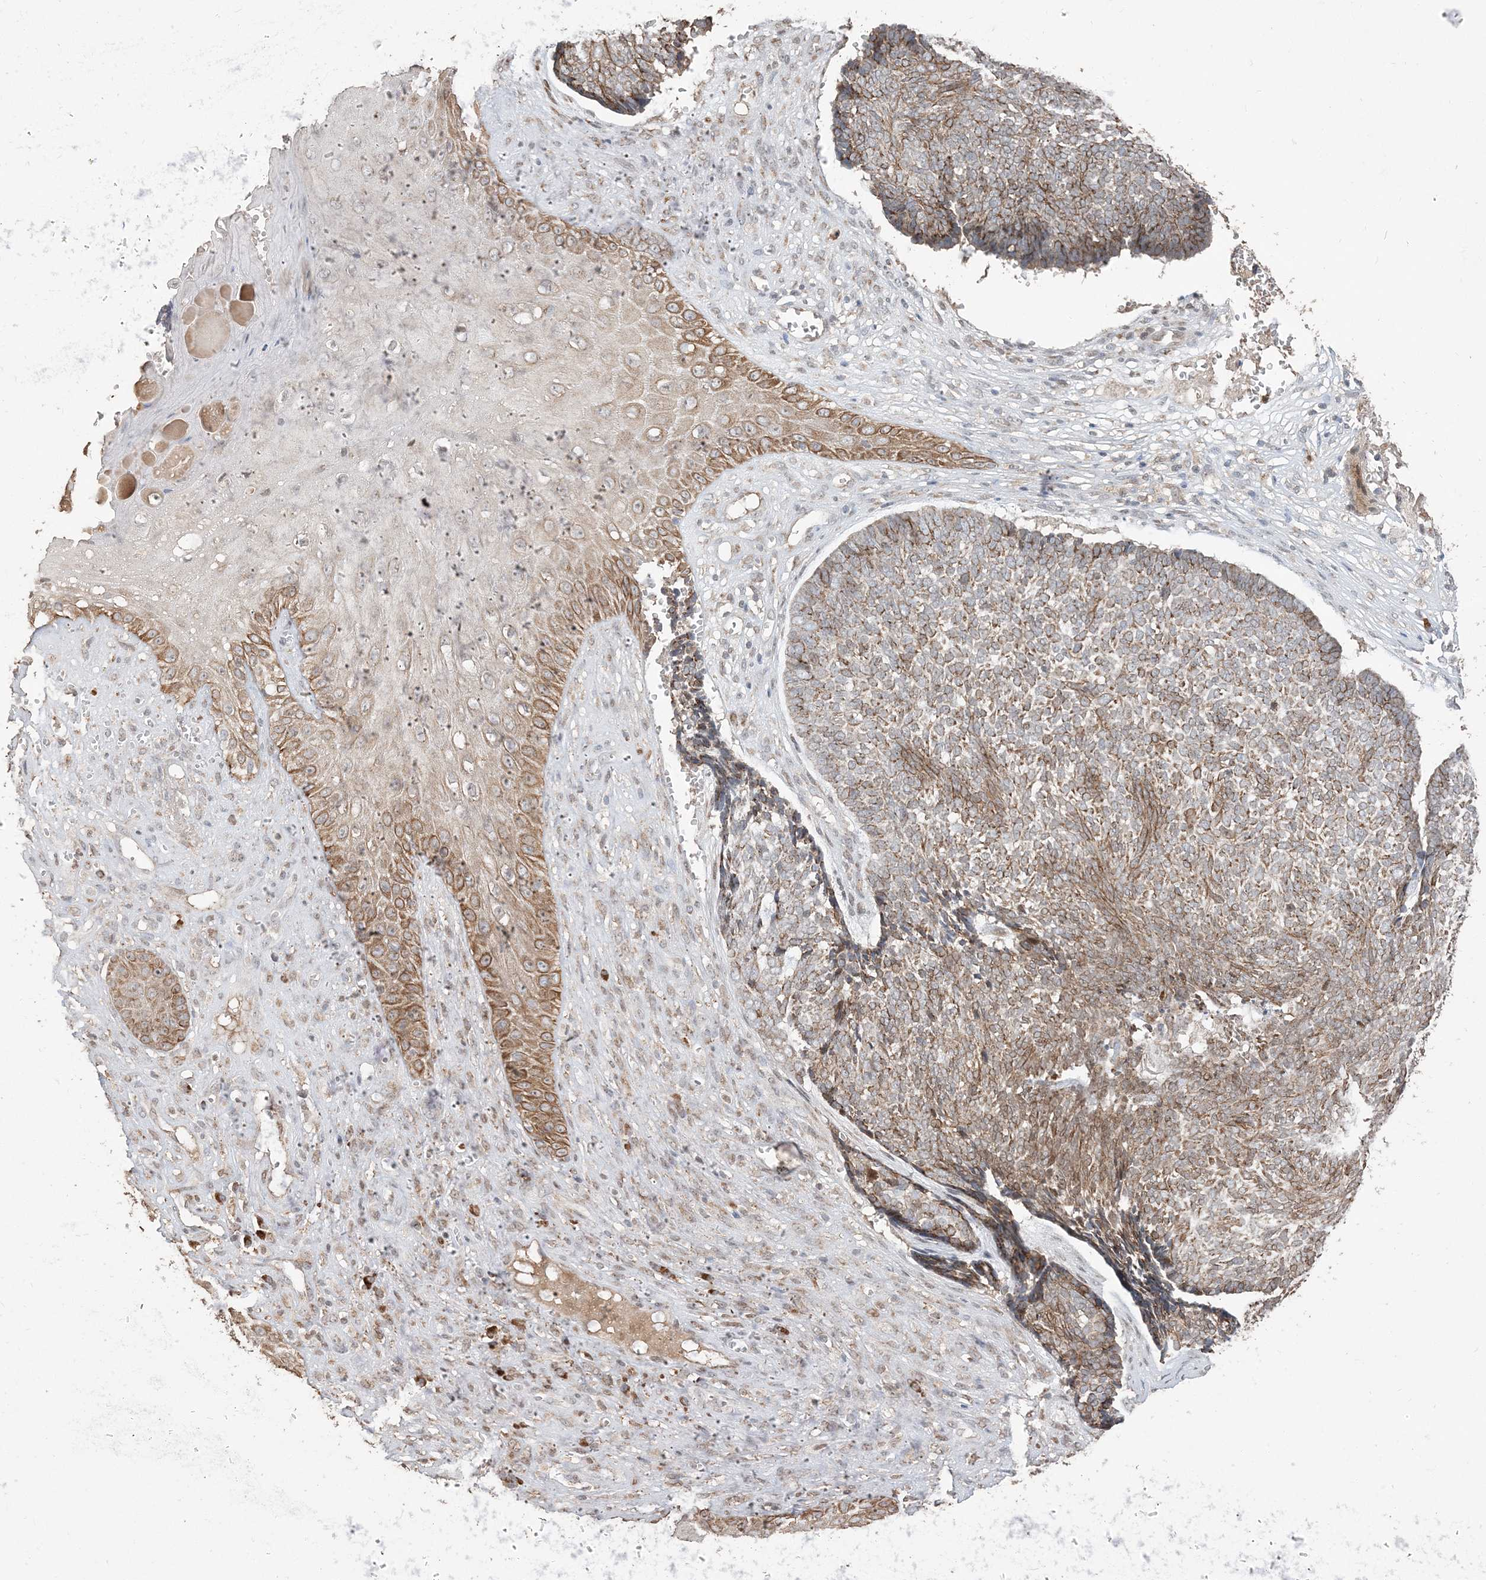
{"staining": {"intensity": "moderate", "quantity": ">75%", "location": "cytoplasmic/membranous"}, "tissue": "skin cancer", "cell_type": "Tumor cells", "image_type": "cancer", "snomed": [{"axis": "morphology", "description": "Basal cell carcinoma"}, {"axis": "topography", "description": "Skin"}], "caption": "Skin cancer was stained to show a protein in brown. There is medium levels of moderate cytoplasmic/membranous positivity in about >75% of tumor cells. (Stains: DAB (3,3'-diaminobenzidine) in brown, nuclei in blue, Microscopy: brightfield microscopy at high magnification).", "gene": "RER1", "patient": {"sex": "male", "age": 84}}